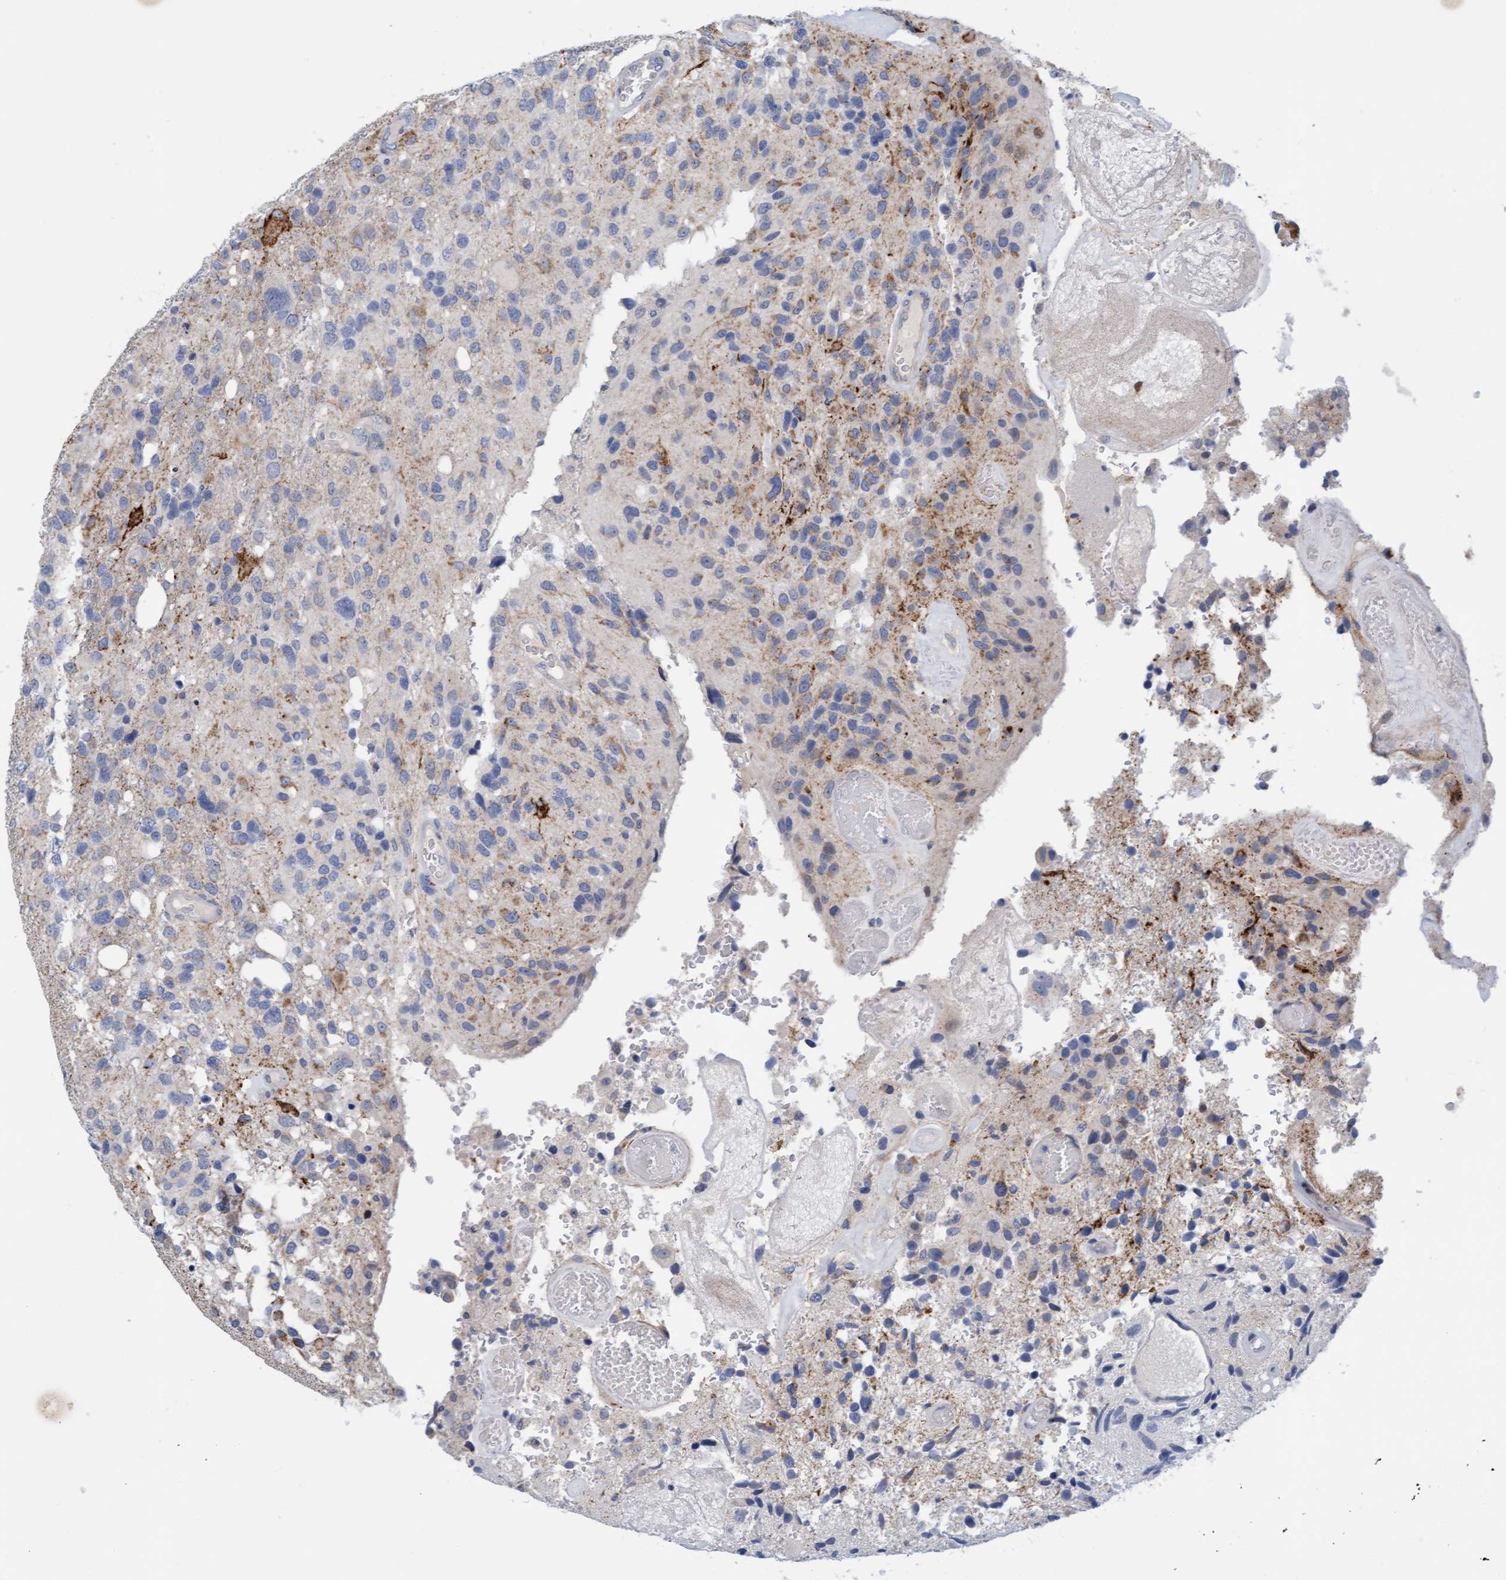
{"staining": {"intensity": "negative", "quantity": "none", "location": "none"}, "tissue": "glioma", "cell_type": "Tumor cells", "image_type": "cancer", "snomed": [{"axis": "morphology", "description": "Glioma, malignant, High grade"}, {"axis": "topography", "description": "Brain"}], "caption": "Immunohistochemical staining of glioma exhibits no significant positivity in tumor cells. The staining was performed using DAB to visualize the protein expression in brown, while the nuclei were stained in blue with hematoxylin (Magnification: 20x).", "gene": "ZC3H3", "patient": {"sex": "female", "age": 58}}